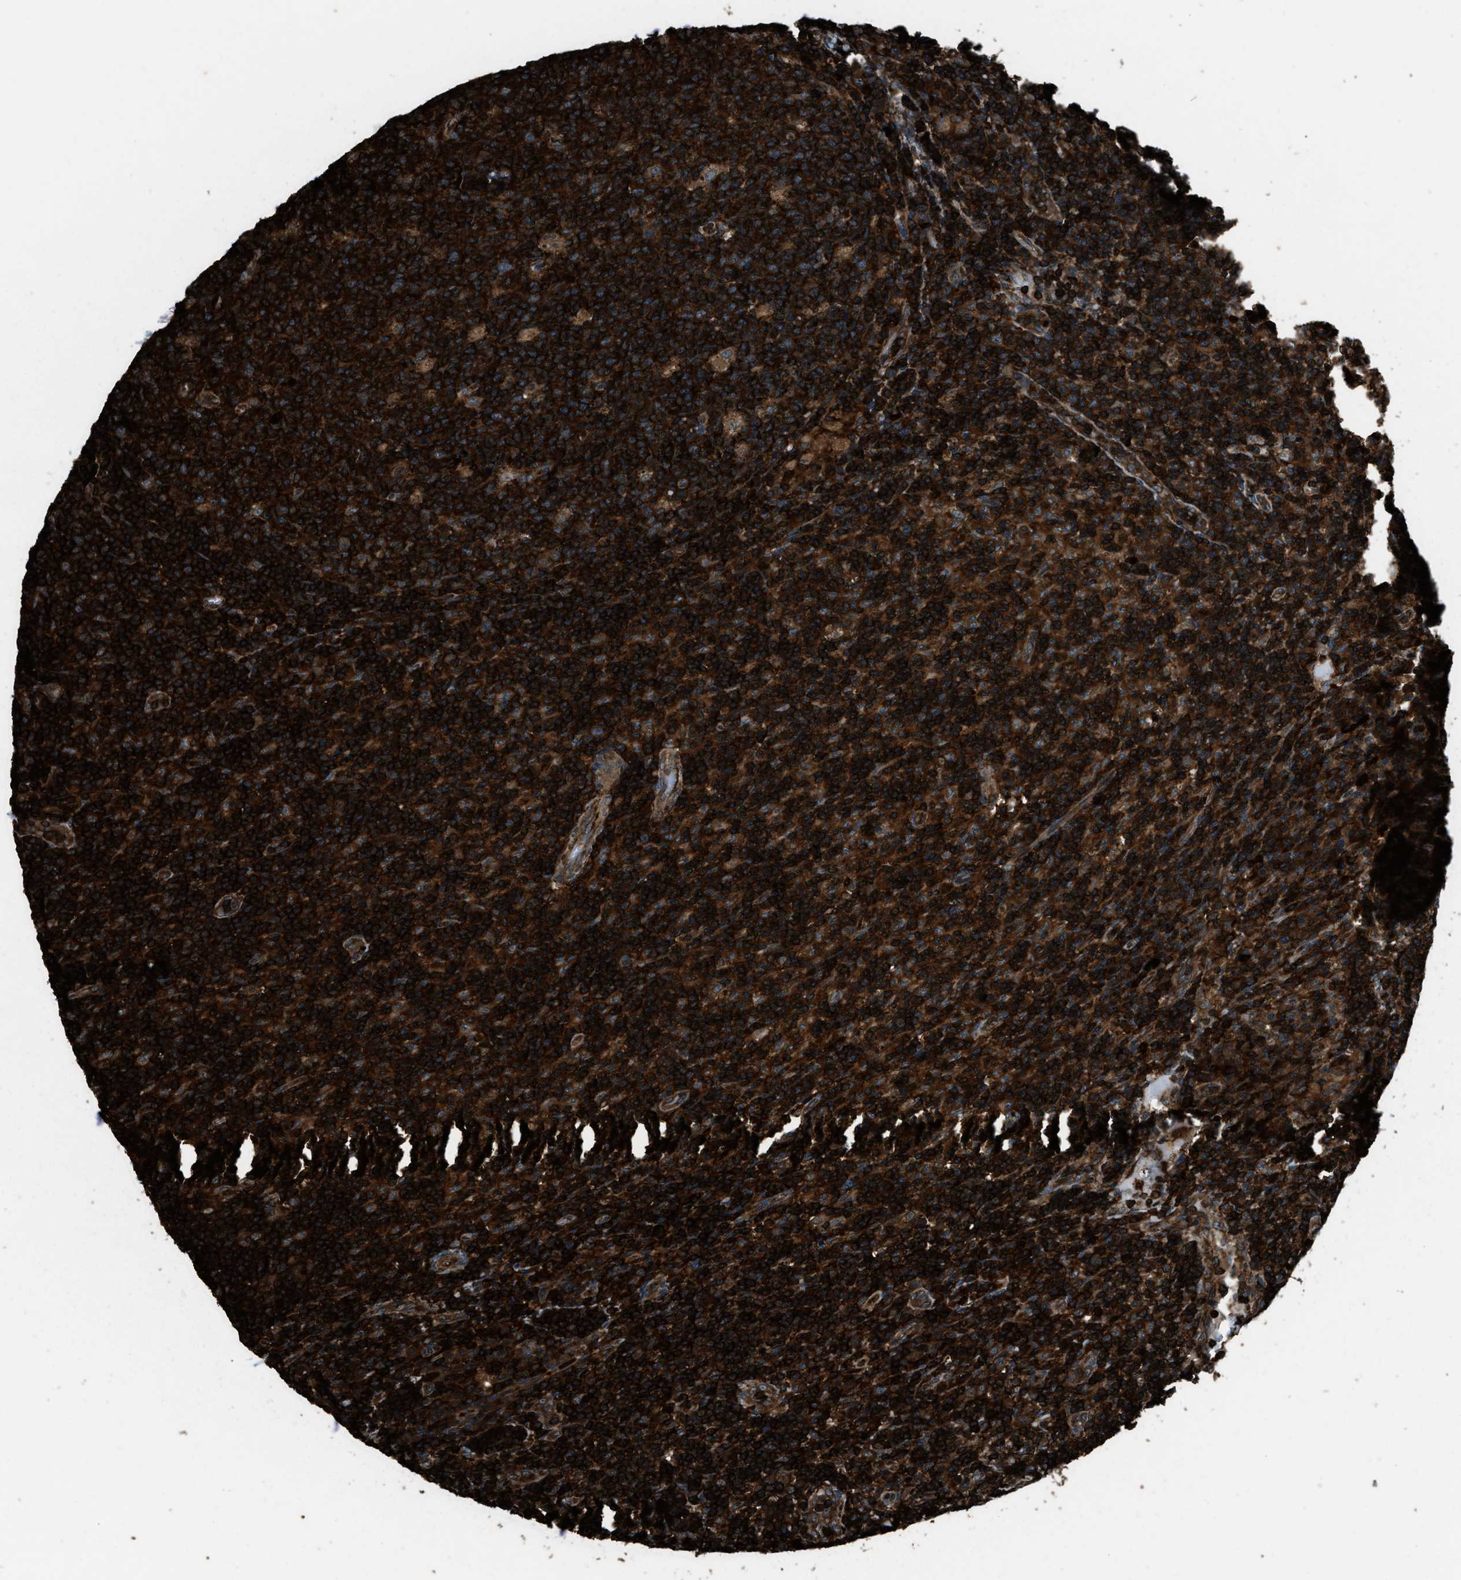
{"staining": {"intensity": "strong", "quantity": ">75%", "location": "cytoplasmic/membranous,nuclear"}, "tissue": "lymph node", "cell_type": "Germinal center cells", "image_type": "normal", "snomed": [{"axis": "morphology", "description": "Normal tissue, NOS"}, {"axis": "morphology", "description": "Inflammation, NOS"}, {"axis": "topography", "description": "Lymph node"}], "caption": "Immunohistochemical staining of benign lymph node exhibits high levels of strong cytoplasmic/membranous,nuclear positivity in approximately >75% of germinal center cells.", "gene": "SNX30", "patient": {"sex": "male", "age": 55}}